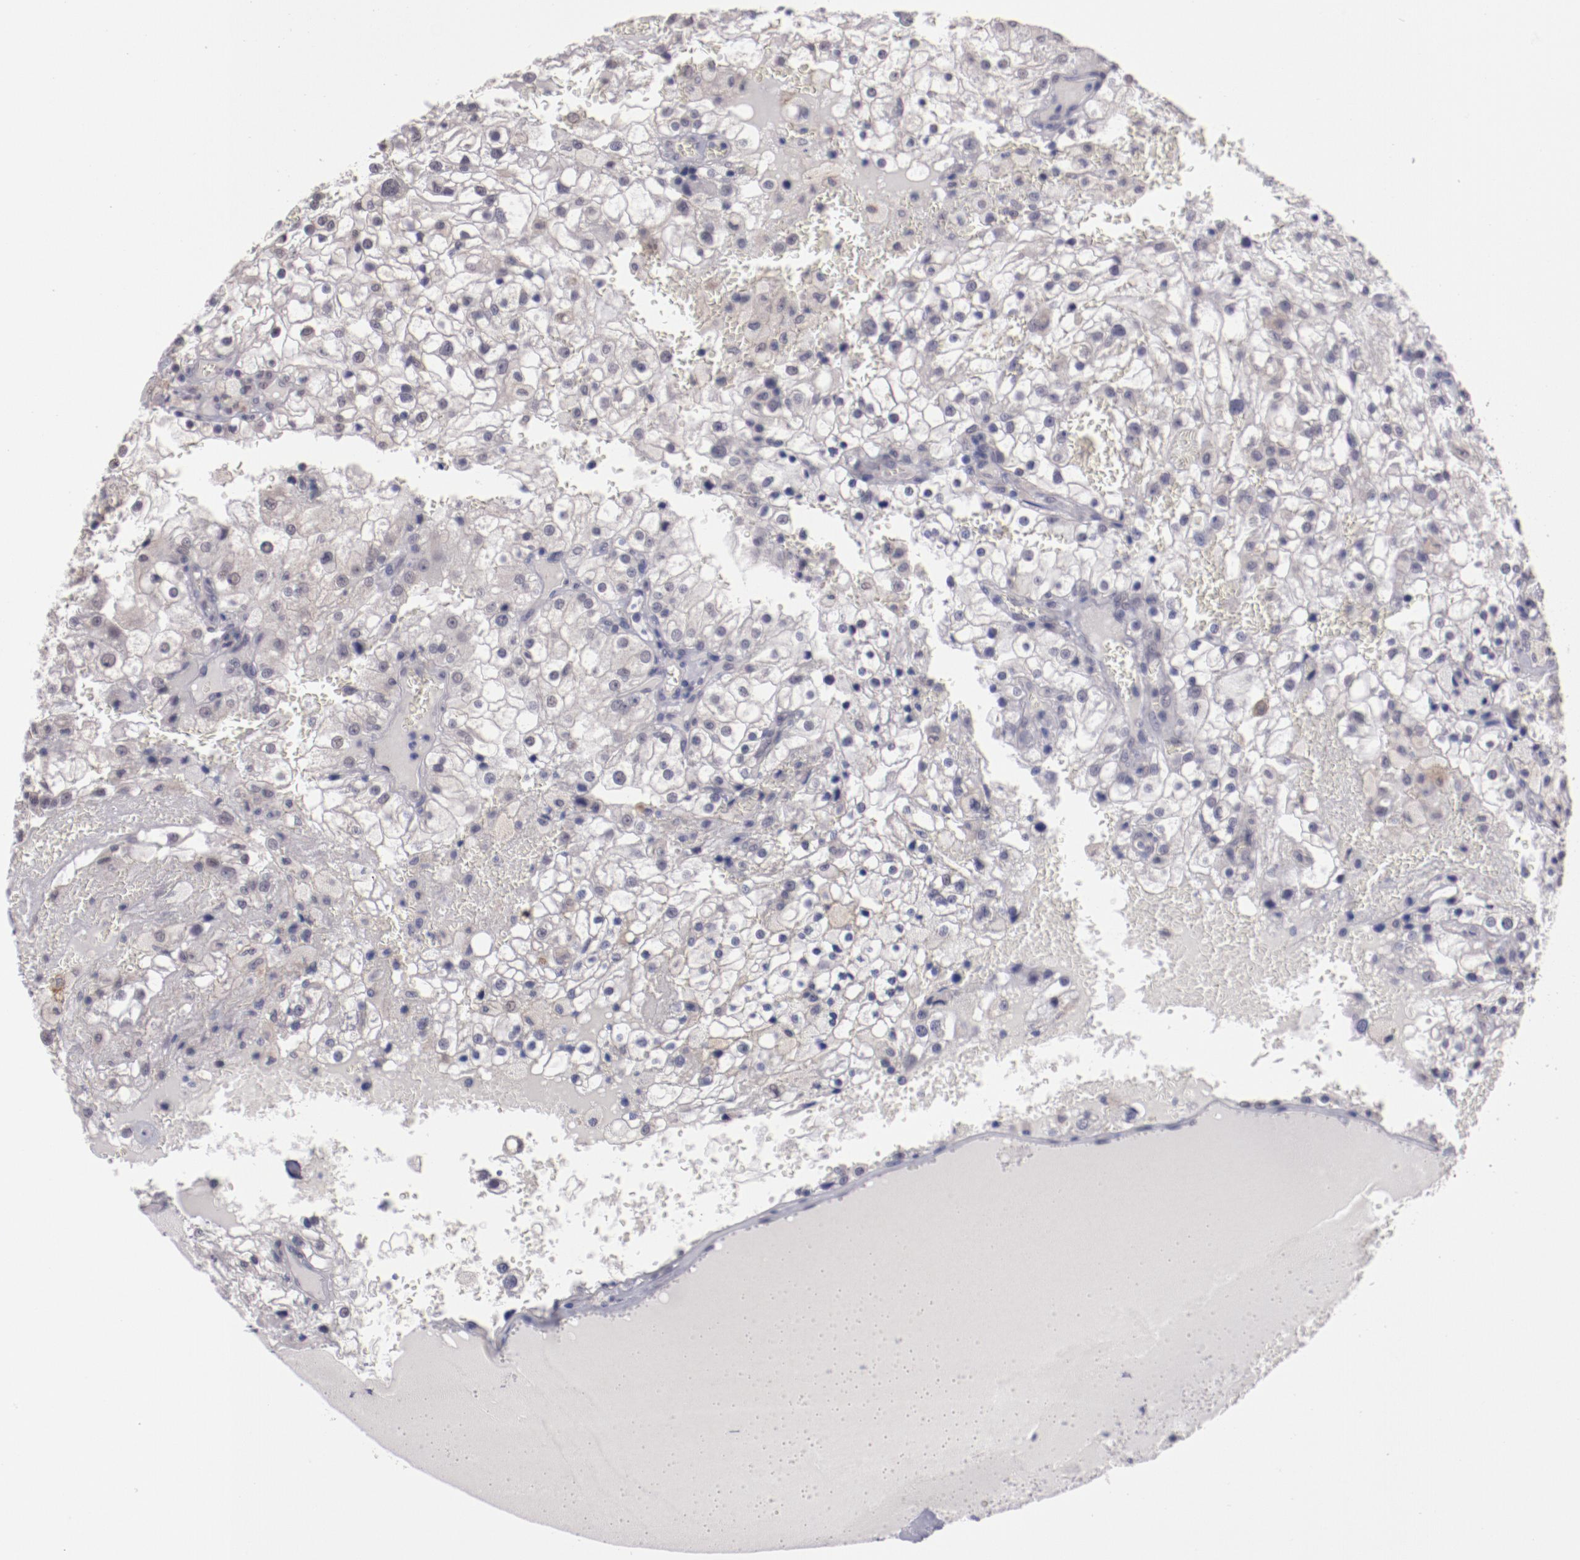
{"staining": {"intensity": "weak", "quantity": "<25%", "location": "cytoplasmic/membranous"}, "tissue": "renal cancer", "cell_type": "Tumor cells", "image_type": "cancer", "snomed": [{"axis": "morphology", "description": "Adenocarcinoma, NOS"}, {"axis": "topography", "description": "Kidney"}], "caption": "A photomicrograph of human renal adenocarcinoma is negative for staining in tumor cells.", "gene": "NRXN3", "patient": {"sex": "female", "age": 74}}